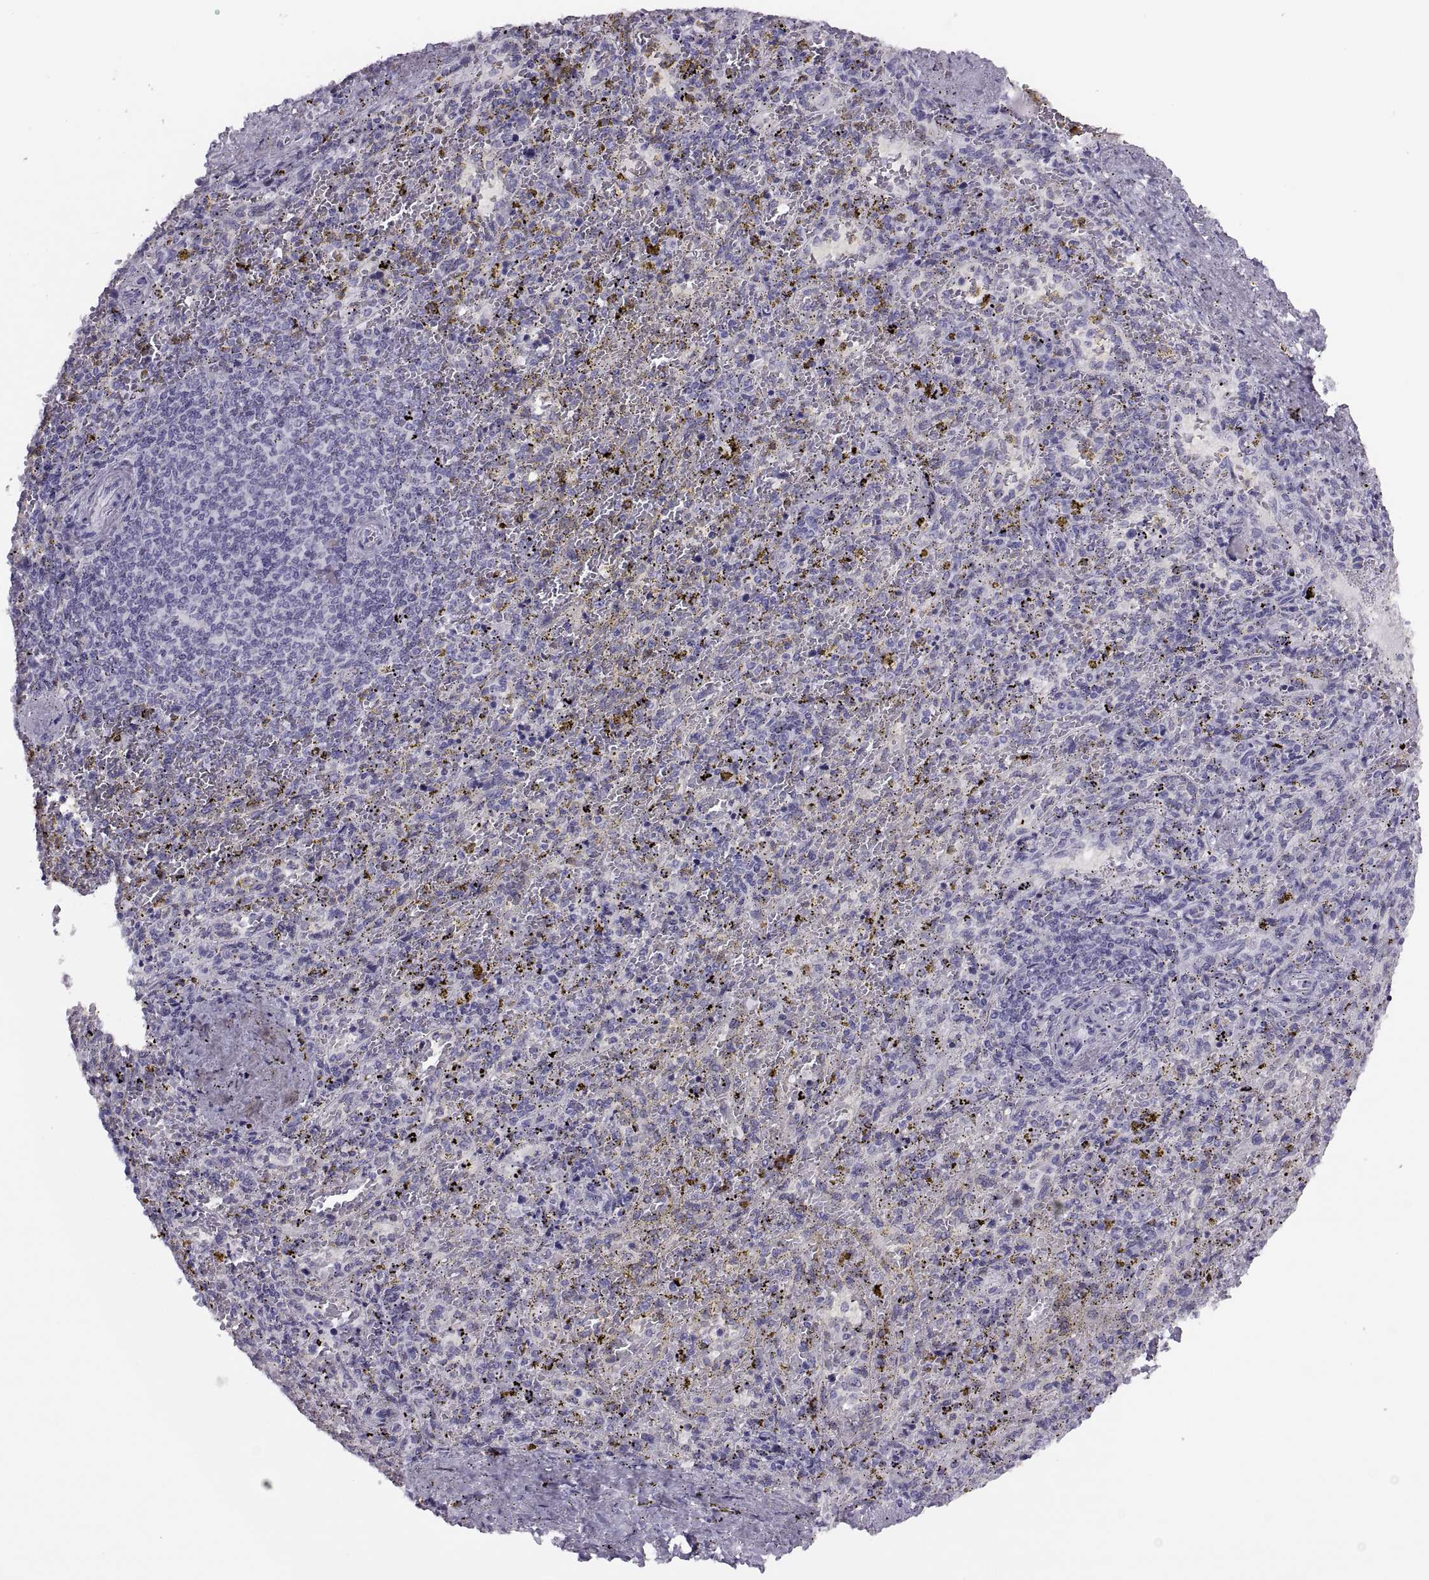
{"staining": {"intensity": "negative", "quantity": "none", "location": "none"}, "tissue": "spleen", "cell_type": "Cells in red pulp", "image_type": "normal", "snomed": [{"axis": "morphology", "description": "Normal tissue, NOS"}, {"axis": "topography", "description": "Spleen"}], "caption": "Immunohistochemistry (IHC) image of unremarkable spleen stained for a protein (brown), which shows no expression in cells in red pulp.", "gene": "FAM24A", "patient": {"sex": "female", "age": 50}}